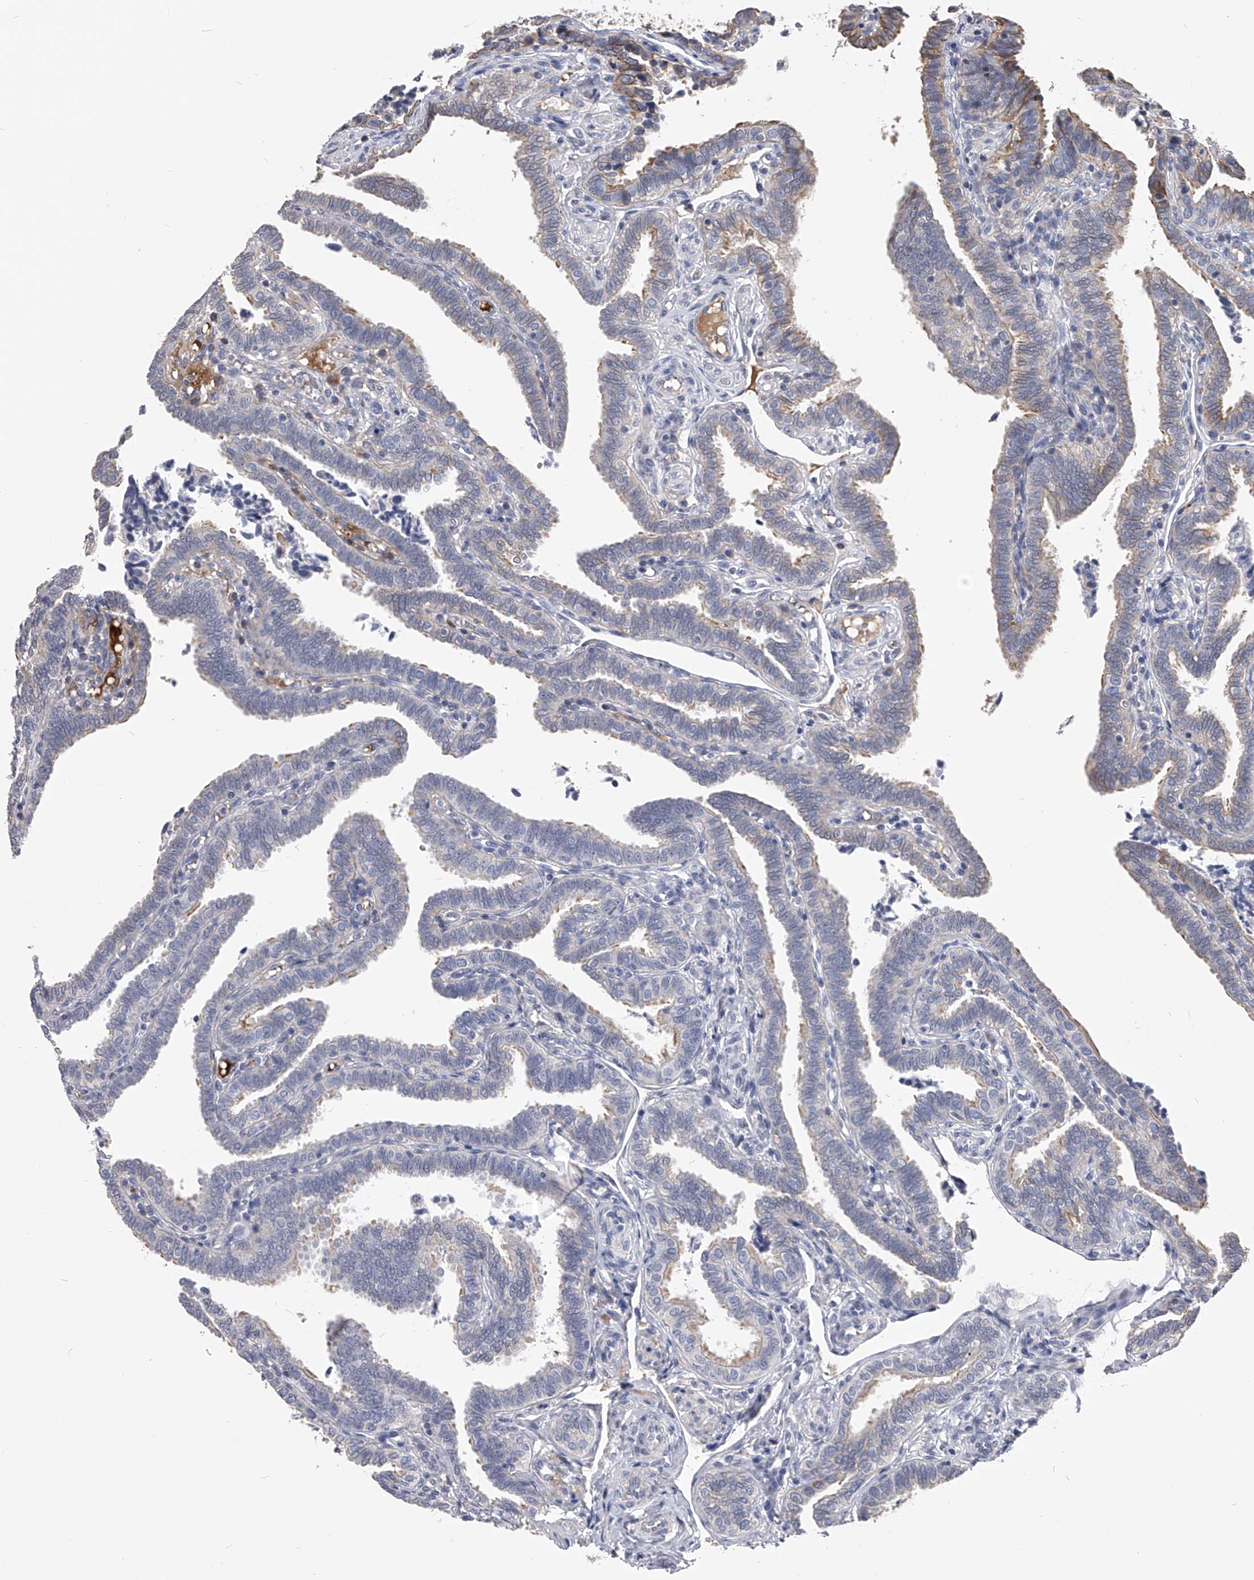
{"staining": {"intensity": "moderate", "quantity": "25%-75%", "location": "cytoplasmic/membranous"}, "tissue": "fallopian tube", "cell_type": "Glandular cells", "image_type": "normal", "snomed": [{"axis": "morphology", "description": "Normal tissue, NOS"}, {"axis": "topography", "description": "Fallopian tube"}], "caption": "The micrograph exhibits a brown stain indicating the presence of a protein in the cytoplasmic/membranous of glandular cells in fallopian tube.", "gene": "MDN1", "patient": {"sex": "female", "age": 39}}